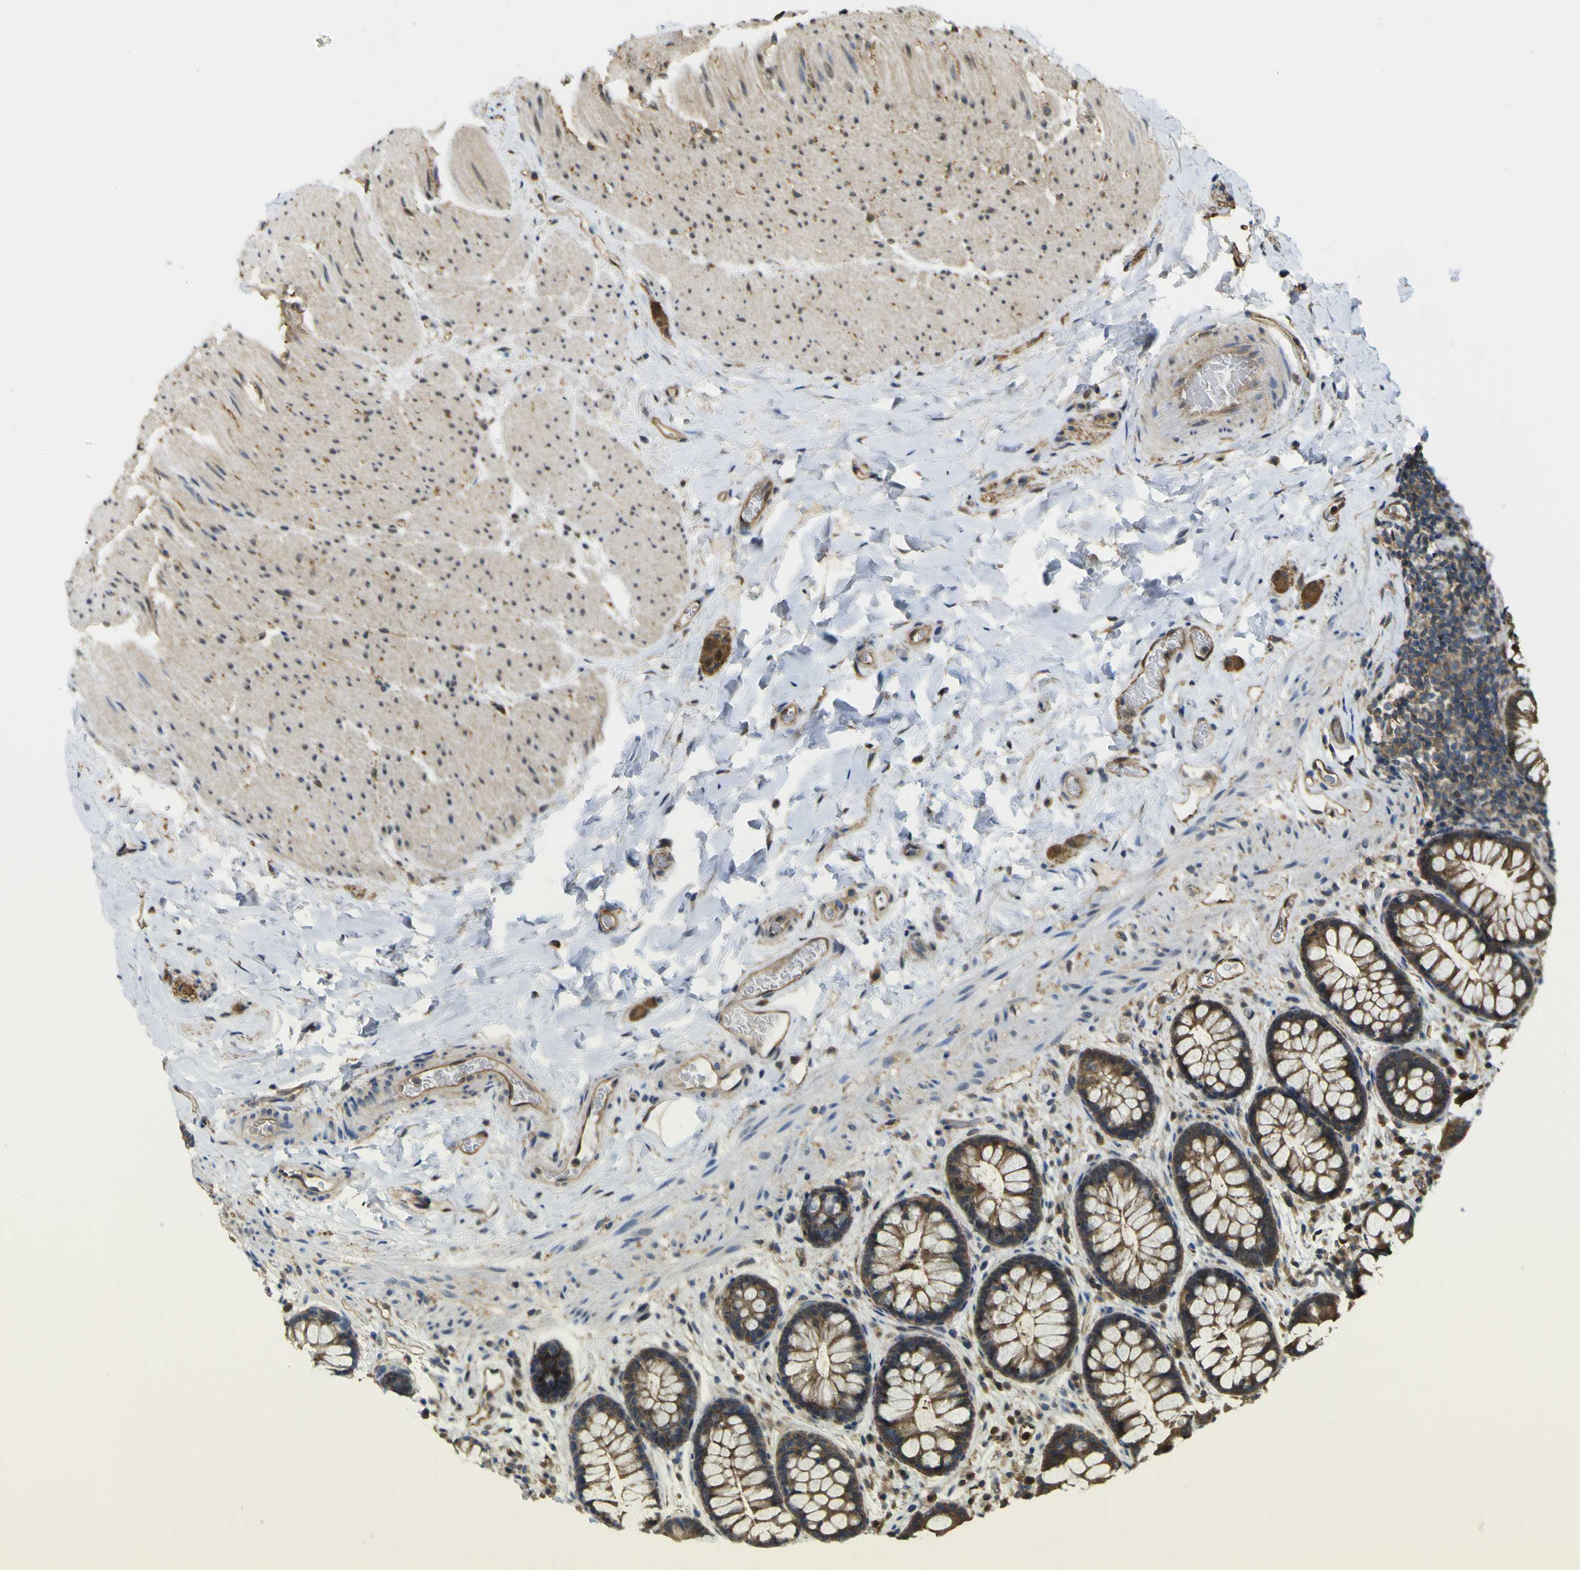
{"staining": {"intensity": "moderate", "quantity": ">75%", "location": "cytoplasmic/membranous"}, "tissue": "colon", "cell_type": "Endothelial cells", "image_type": "normal", "snomed": [{"axis": "morphology", "description": "Normal tissue, NOS"}, {"axis": "topography", "description": "Colon"}], "caption": "Protein analysis of benign colon demonstrates moderate cytoplasmic/membranous positivity in about >75% of endothelial cells.", "gene": "YWHAG", "patient": {"sex": "female", "age": 80}}